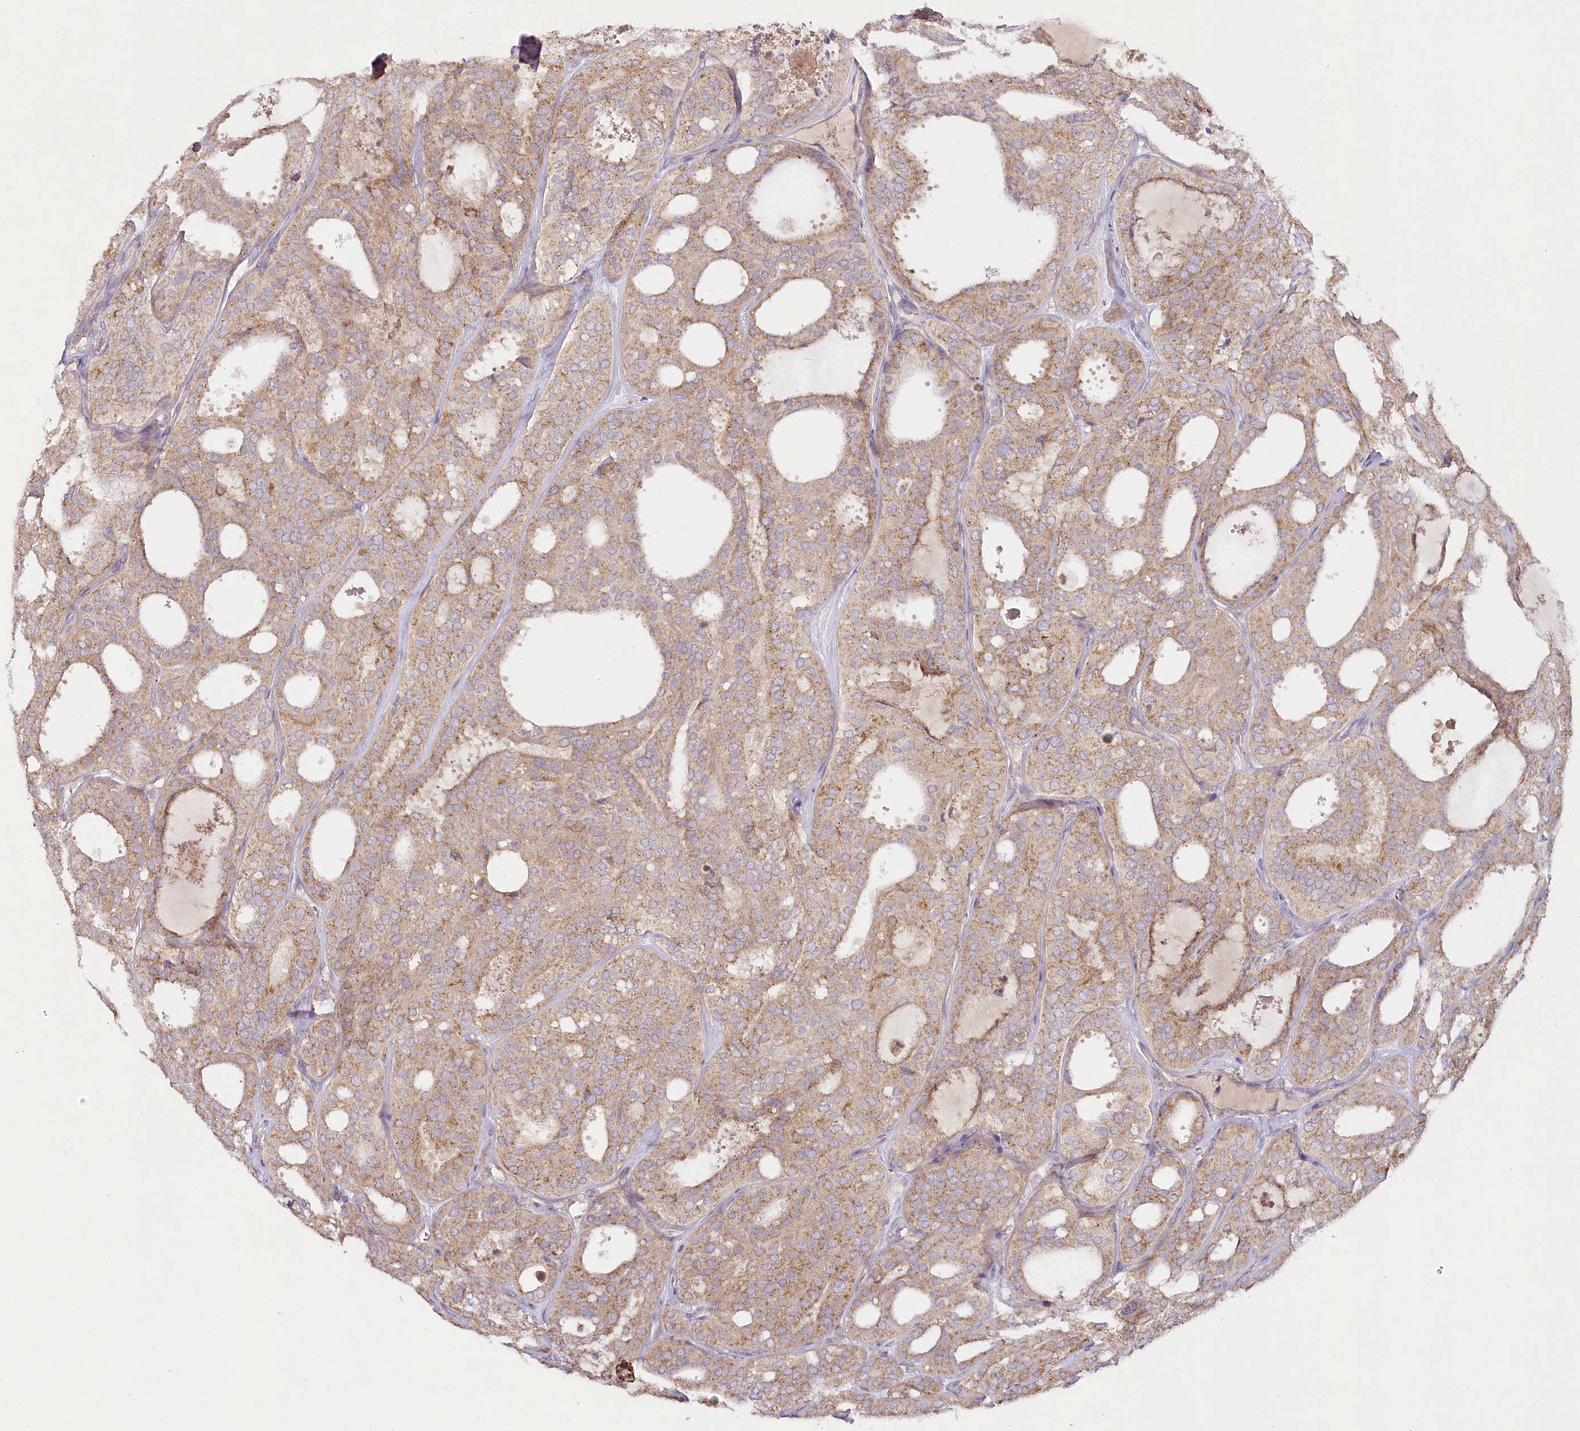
{"staining": {"intensity": "moderate", "quantity": ">75%", "location": "cytoplasmic/membranous"}, "tissue": "thyroid cancer", "cell_type": "Tumor cells", "image_type": "cancer", "snomed": [{"axis": "morphology", "description": "Follicular adenoma carcinoma, NOS"}, {"axis": "topography", "description": "Thyroid gland"}], "caption": "This is an image of immunohistochemistry (IHC) staining of follicular adenoma carcinoma (thyroid), which shows moderate positivity in the cytoplasmic/membranous of tumor cells.", "gene": "ACOX2", "patient": {"sex": "male", "age": 75}}